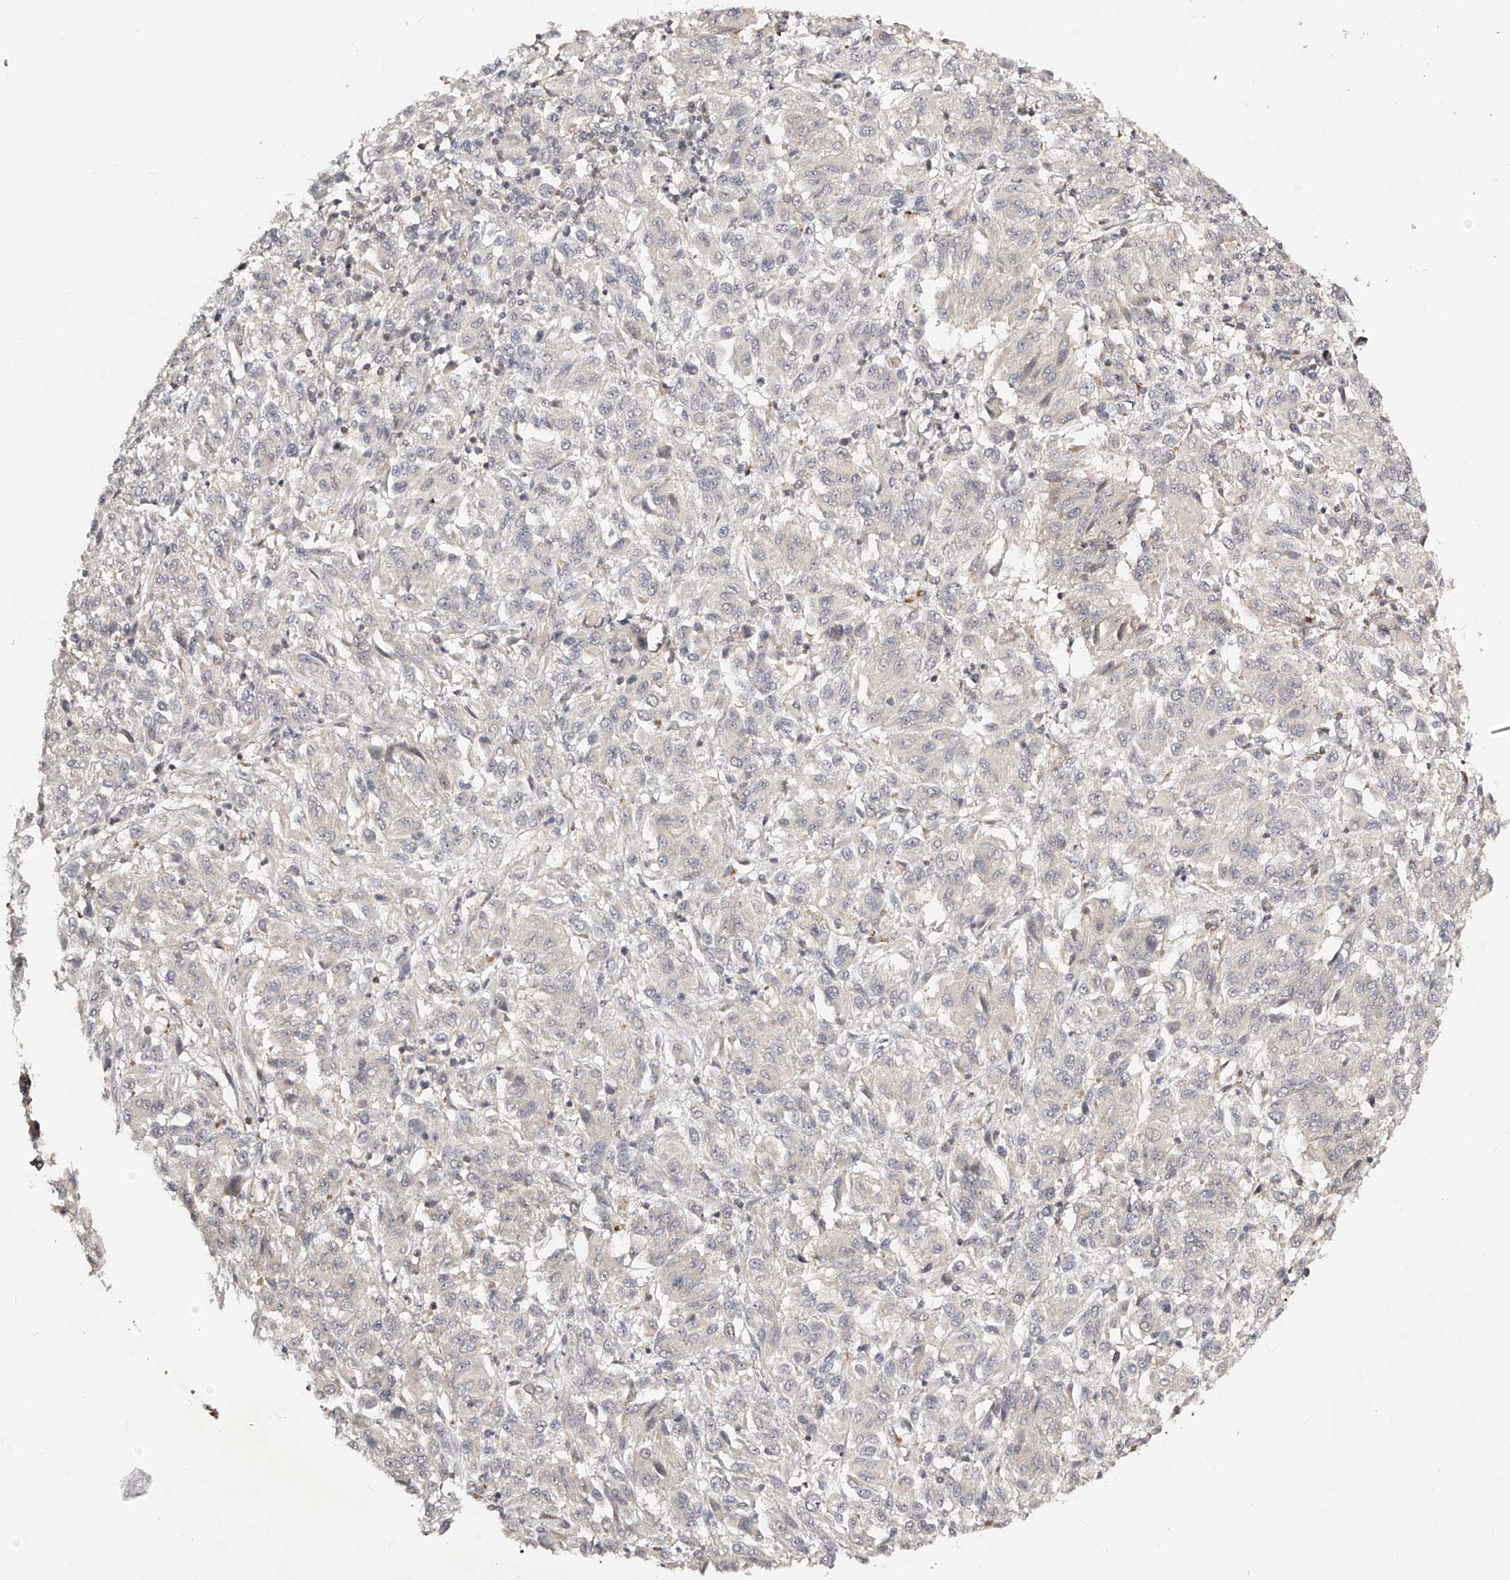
{"staining": {"intensity": "negative", "quantity": "none", "location": "none"}, "tissue": "melanoma", "cell_type": "Tumor cells", "image_type": "cancer", "snomed": [{"axis": "morphology", "description": "Malignant melanoma, Metastatic site"}, {"axis": "topography", "description": "Lung"}], "caption": "DAB (3,3'-diaminobenzidine) immunohistochemical staining of melanoma demonstrates no significant staining in tumor cells. The staining is performed using DAB brown chromogen with nuclei counter-stained in using hematoxylin.", "gene": "ZNF789", "patient": {"sex": "male", "age": 64}}